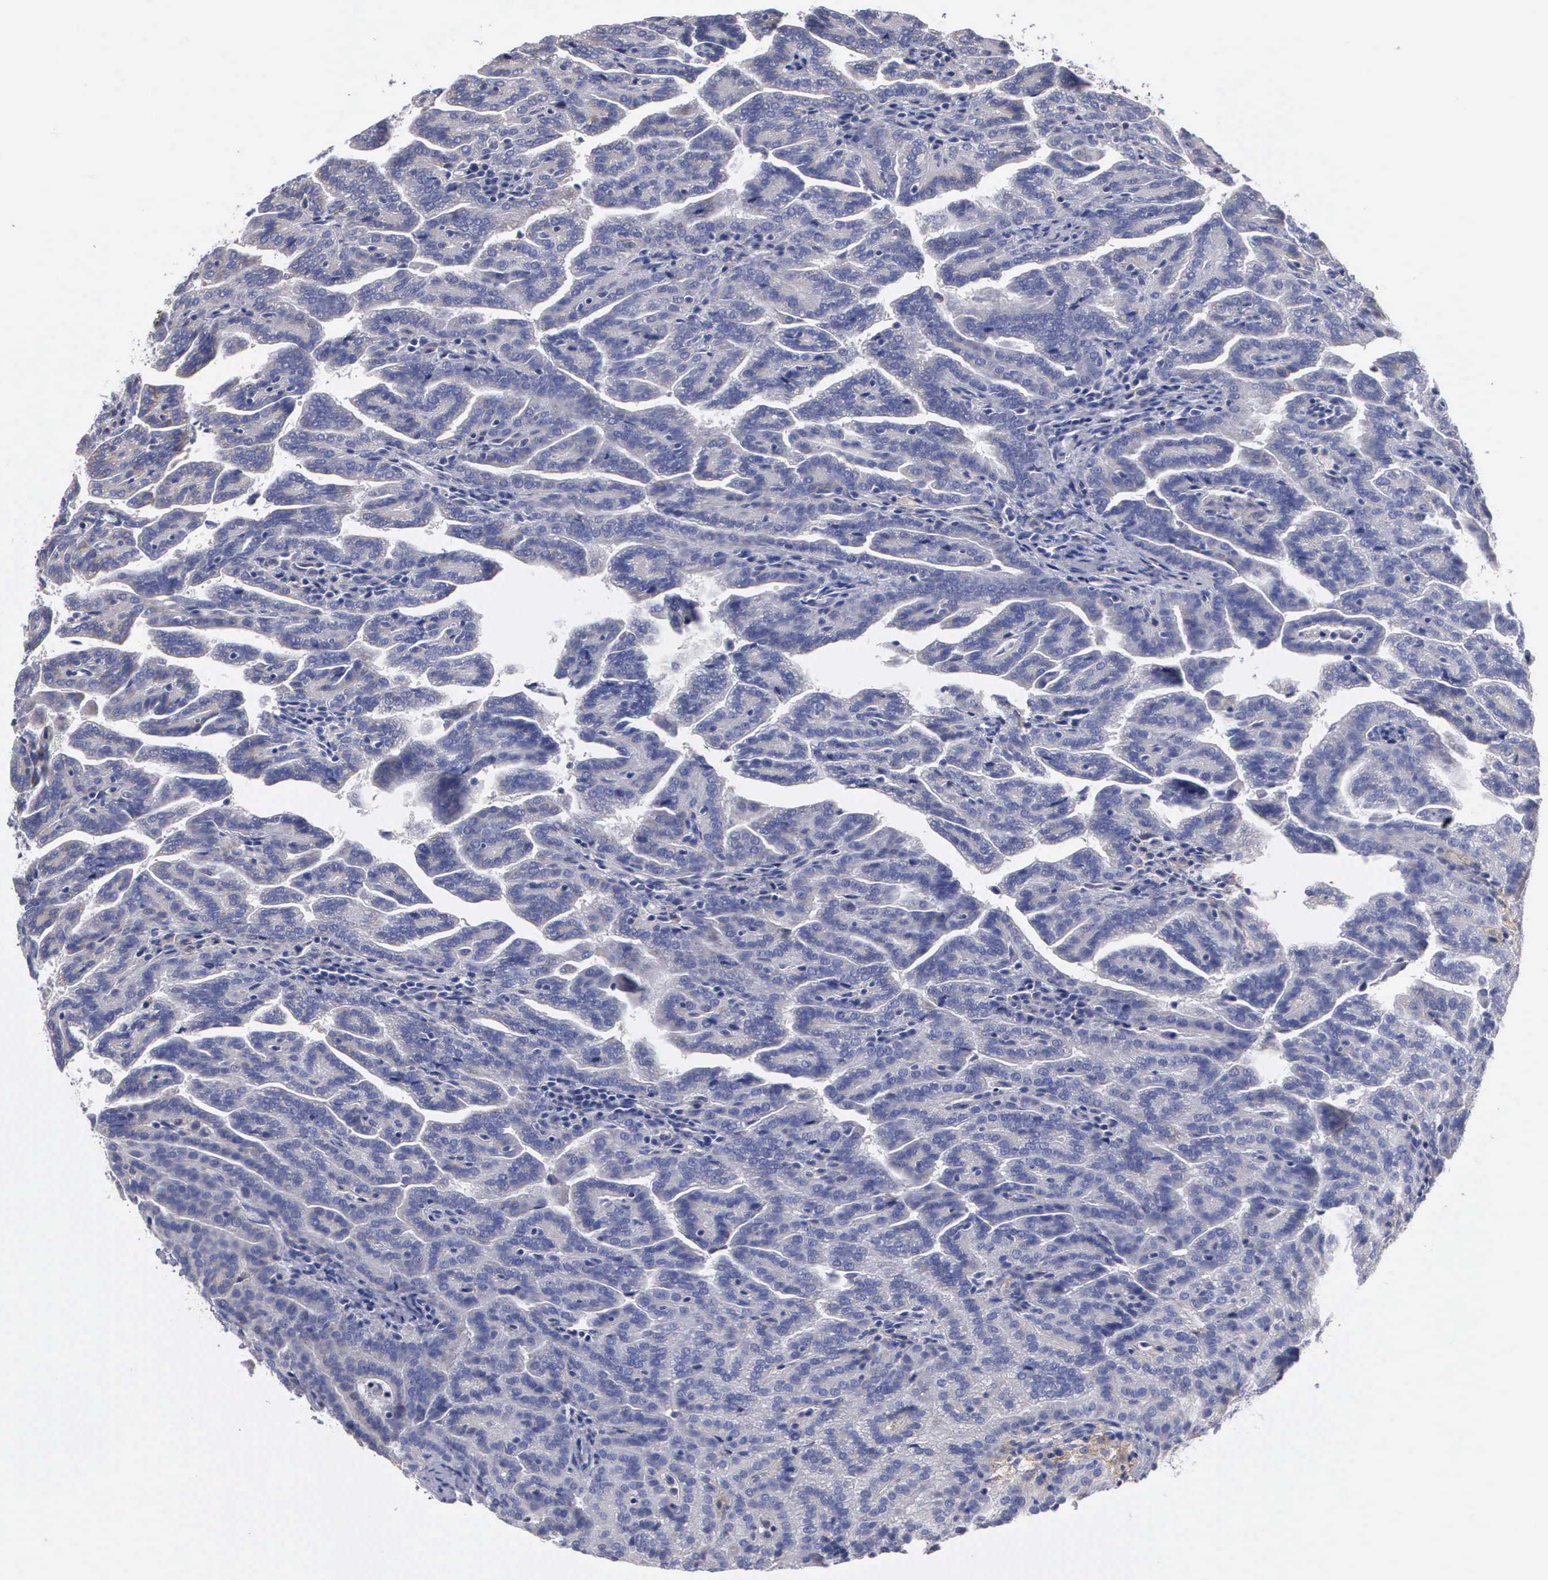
{"staining": {"intensity": "negative", "quantity": "none", "location": "none"}, "tissue": "renal cancer", "cell_type": "Tumor cells", "image_type": "cancer", "snomed": [{"axis": "morphology", "description": "Adenocarcinoma, NOS"}, {"axis": "topography", "description": "Kidney"}], "caption": "The photomicrograph reveals no significant expression in tumor cells of renal cancer.", "gene": "PTGS2", "patient": {"sex": "male", "age": 61}}